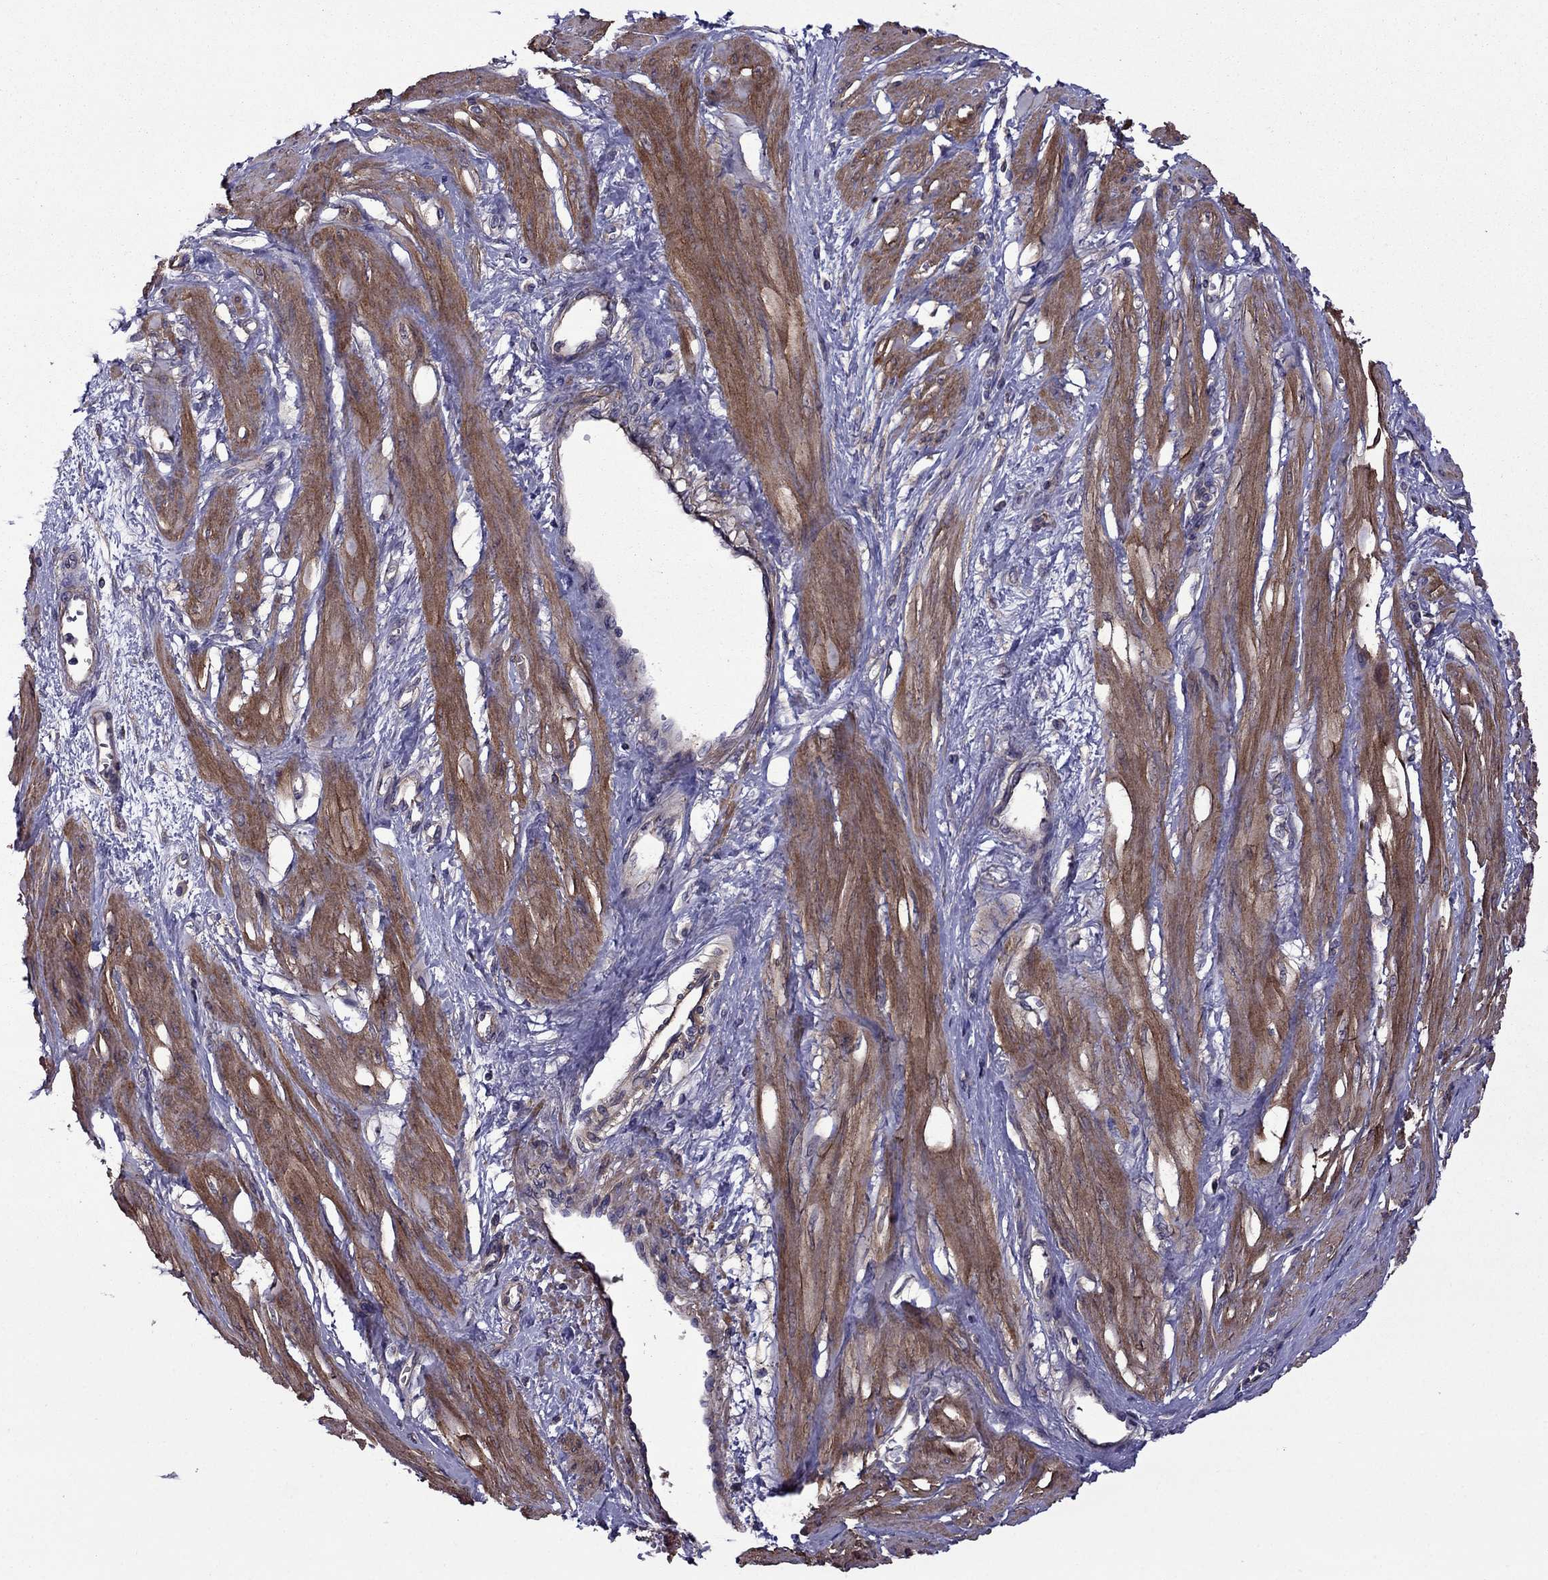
{"staining": {"intensity": "strong", "quantity": "25%-75%", "location": "cytoplasmic/membranous"}, "tissue": "smooth muscle", "cell_type": "Smooth muscle cells", "image_type": "normal", "snomed": [{"axis": "morphology", "description": "Normal tissue, NOS"}, {"axis": "topography", "description": "Smooth muscle"}, {"axis": "topography", "description": "Uterus"}], "caption": "A brown stain labels strong cytoplasmic/membranous positivity of a protein in smooth muscle cells of normal human smooth muscle. (IHC, brightfield microscopy, high magnification).", "gene": "ITGB1", "patient": {"sex": "female", "age": 39}}